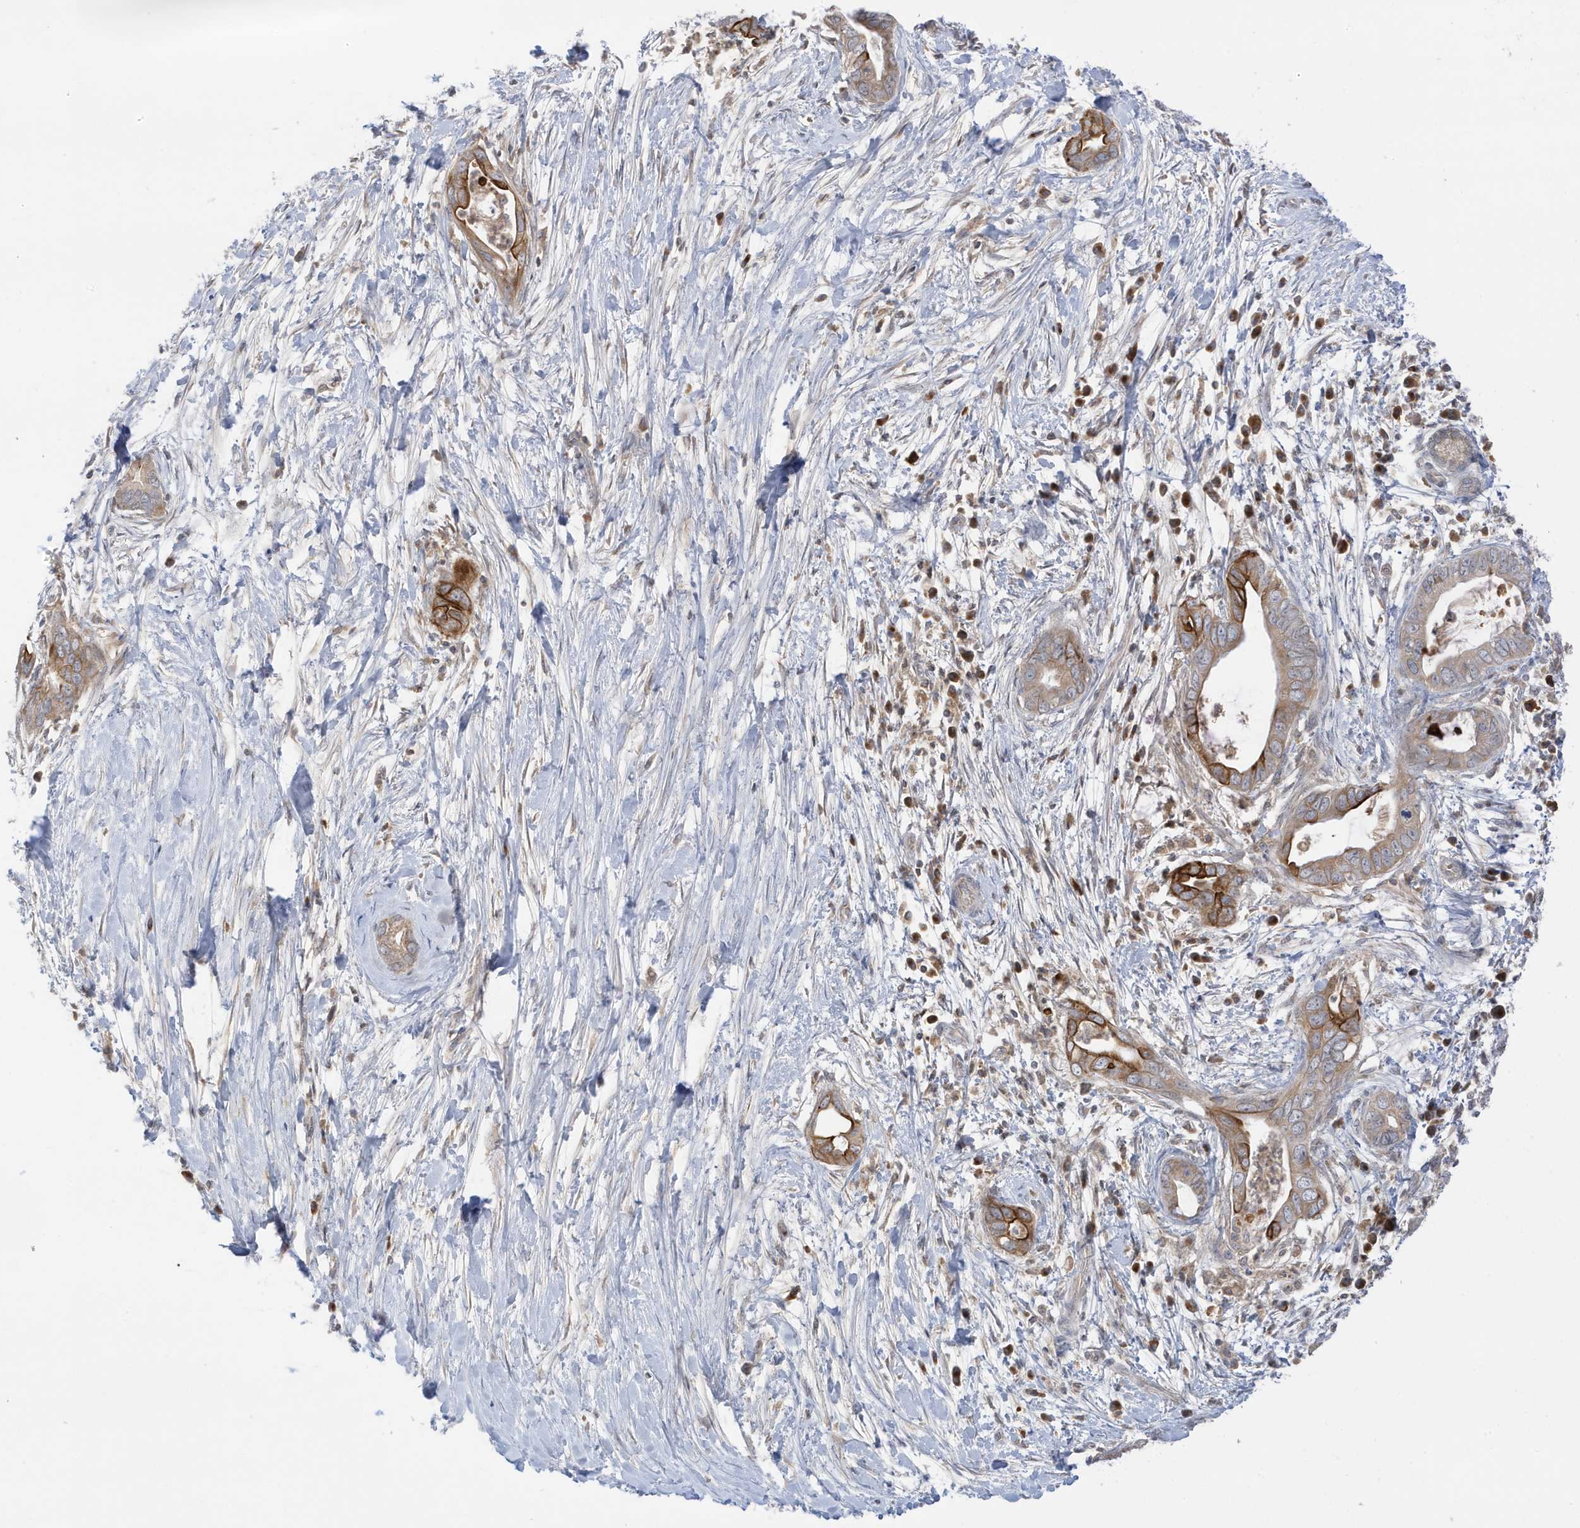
{"staining": {"intensity": "strong", "quantity": "25%-75%", "location": "cytoplasmic/membranous"}, "tissue": "pancreatic cancer", "cell_type": "Tumor cells", "image_type": "cancer", "snomed": [{"axis": "morphology", "description": "Adenocarcinoma, NOS"}, {"axis": "topography", "description": "Pancreas"}], "caption": "Immunohistochemistry image of neoplastic tissue: pancreatic adenocarcinoma stained using immunohistochemistry (IHC) demonstrates high levels of strong protein expression localized specifically in the cytoplasmic/membranous of tumor cells, appearing as a cytoplasmic/membranous brown color.", "gene": "NPPC", "patient": {"sex": "male", "age": 75}}